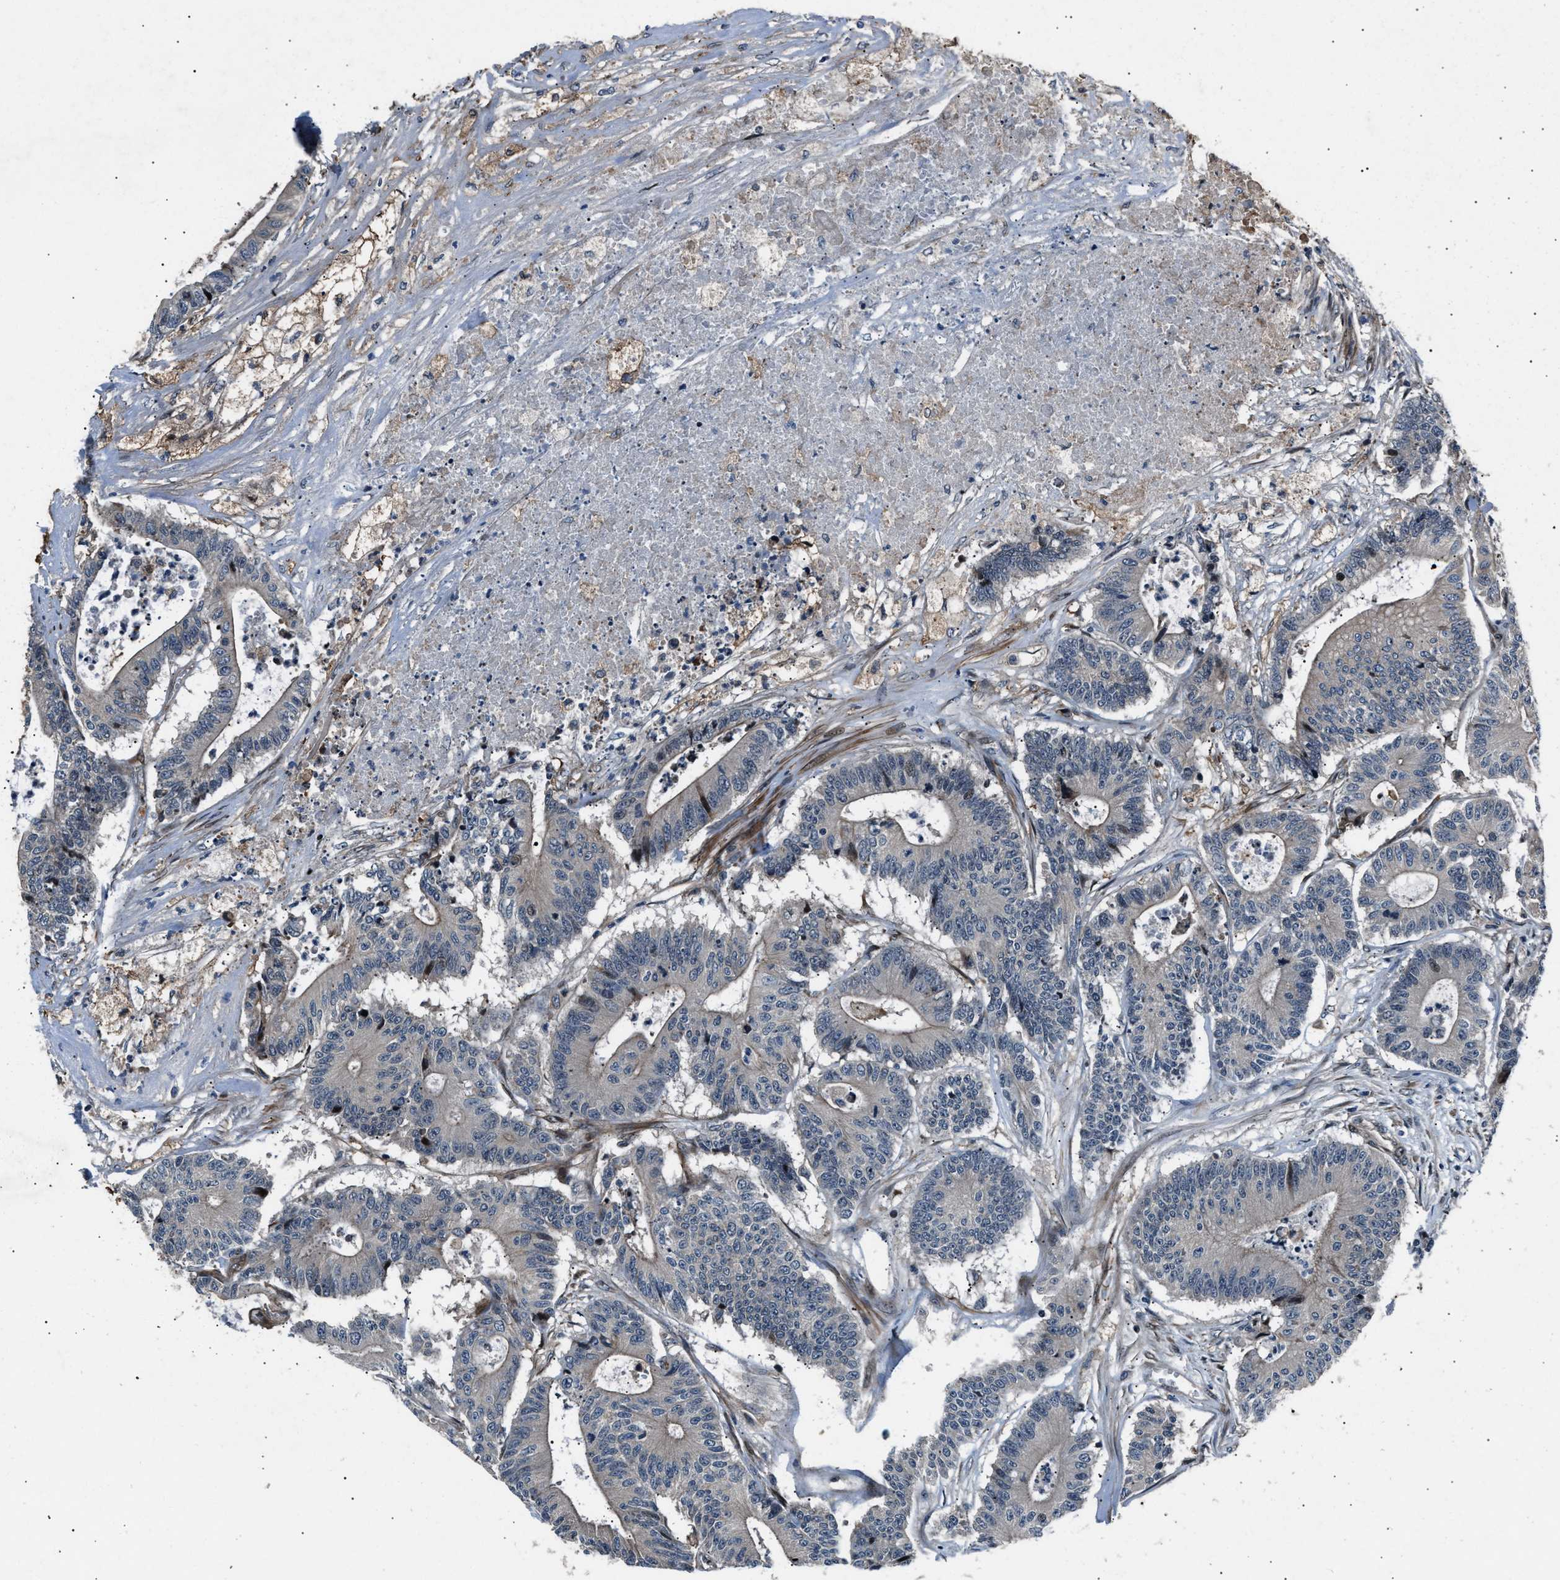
{"staining": {"intensity": "weak", "quantity": "<25%", "location": "cytoplasmic/membranous"}, "tissue": "colorectal cancer", "cell_type": "Tumor cells", "image_type": "cancer", "snomed": [{"axis": "morphology", "description": "Adenocarcinoma, NOS"}, {"axis": "topography", "description": "Colon"}], "caption": "The photomicrograph shows no staining of tumor cells in adenocarcinoma (colorectal).", "gene": "DYNC2I1", "patient": {"sex": "female", "age": 84}}